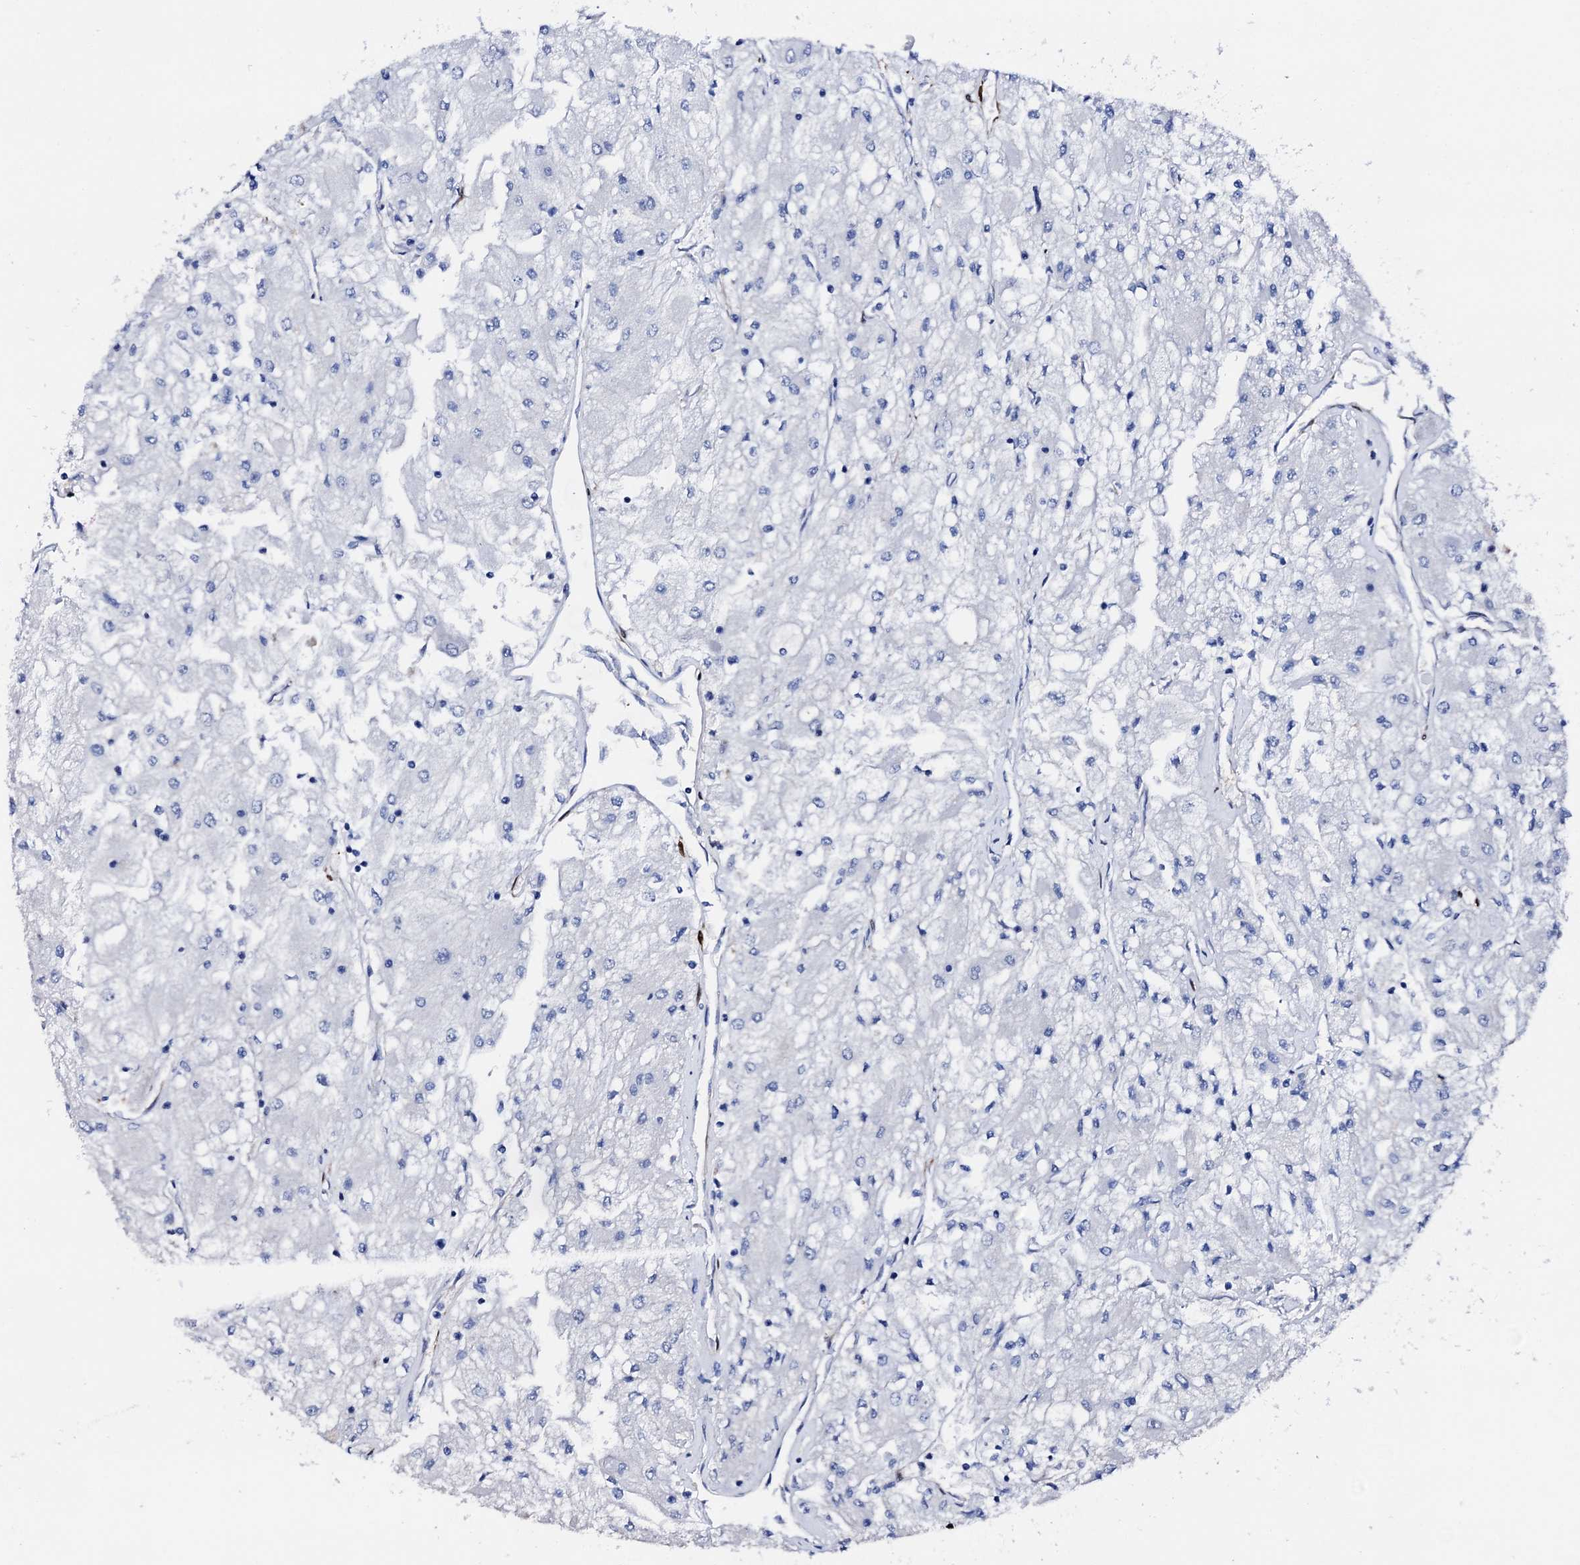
{"staining": {"intensity": "negative", "quantity": "none", "location": "none"}, "tissue": "renal cancer", "cell_type": "Tumor cells", "image_type": "cancer", "snomed": [{"axis": "morphology", "description": "Adenocarcinoma, NOS"}, {"axis": "topography", "description": "Kidney"}], "caption": "An image of renal cancer (adenocarcinoma) stained for a protein demonstrates no brown staining in tumor cells.", "gene": "NRIP2", "patient": {"sex": "male", "age": 80}}